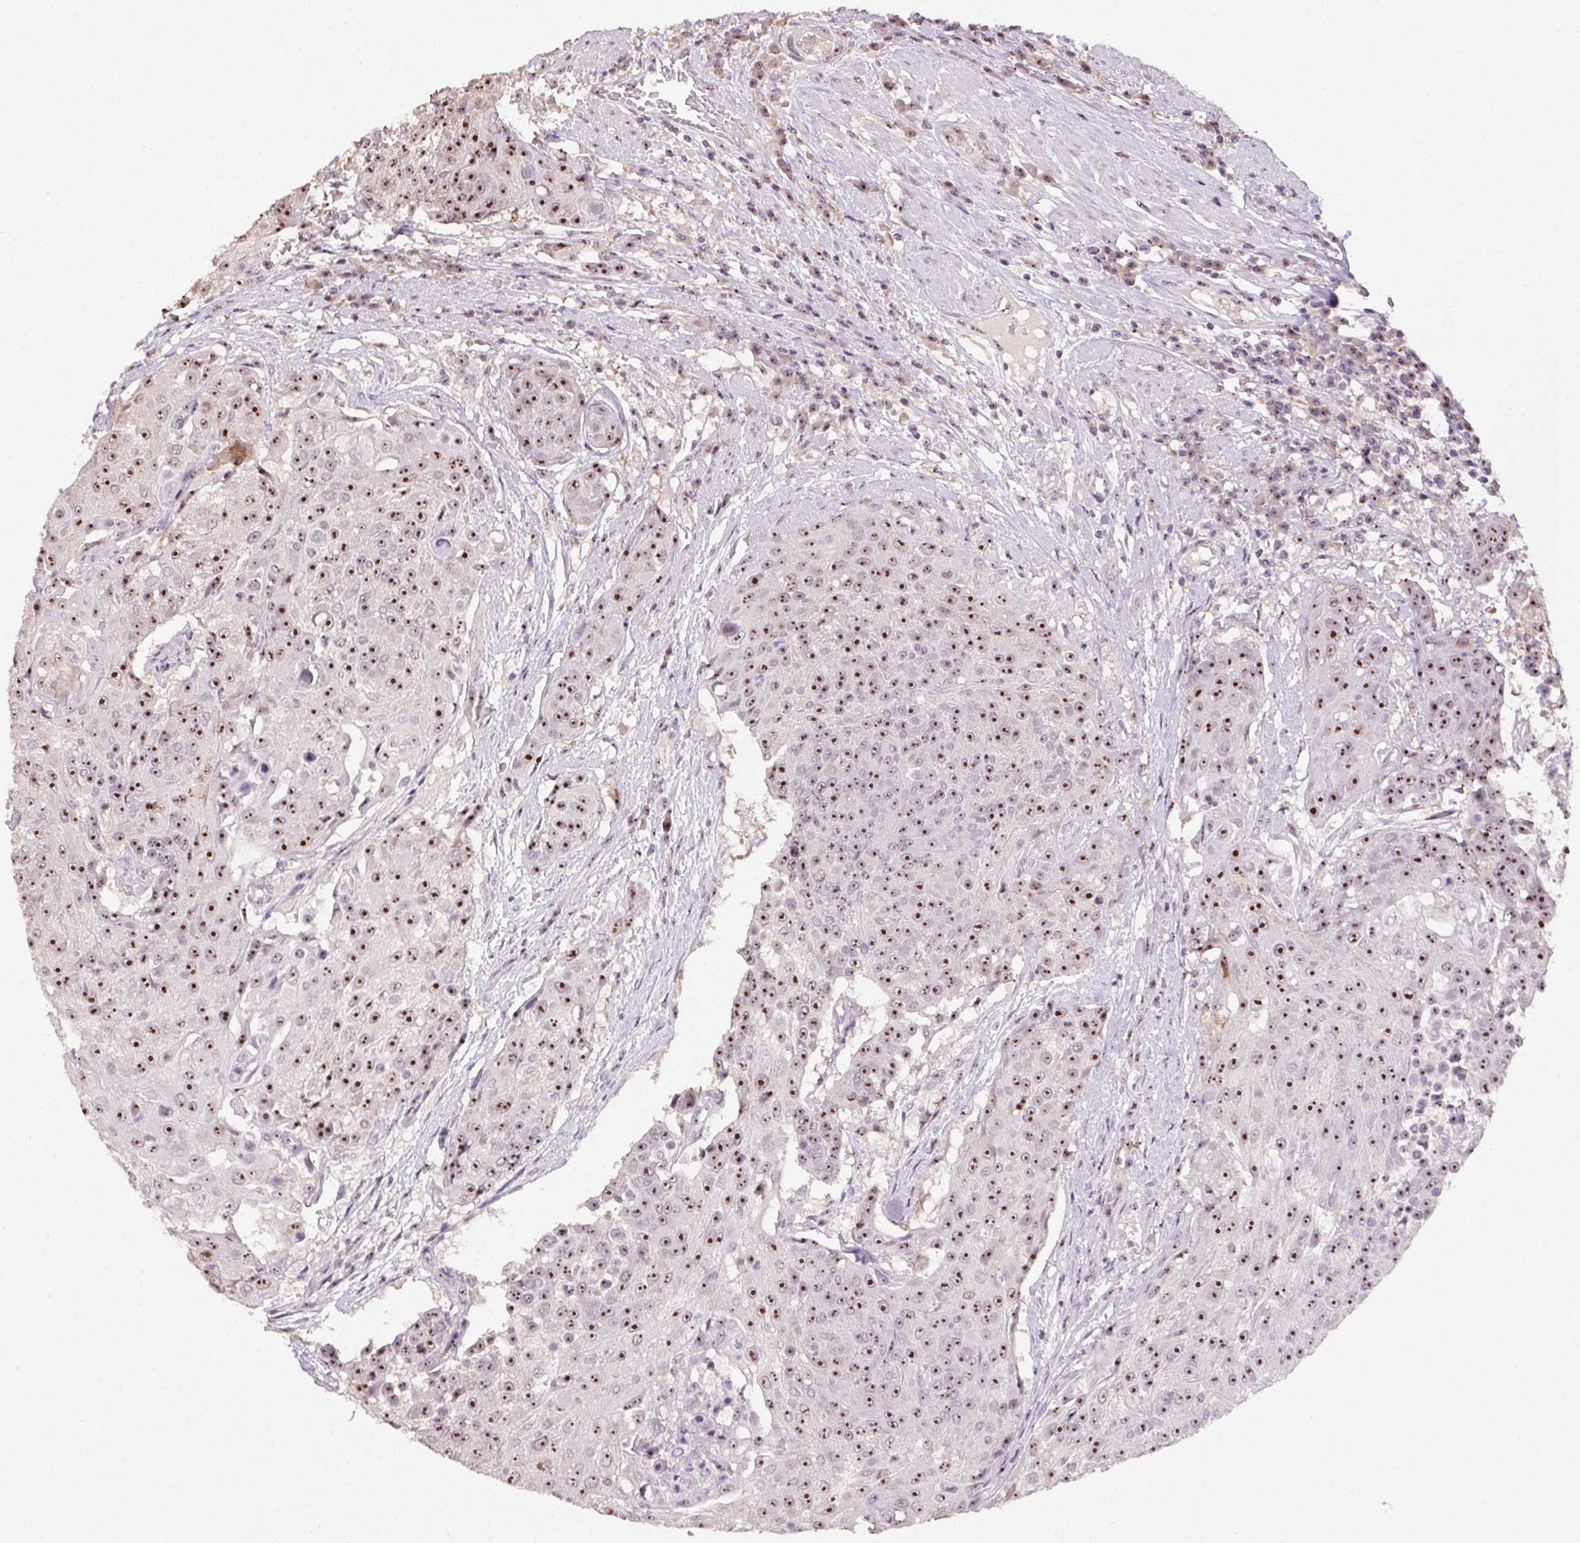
{"staining": {"intensity": "moderate", "quantity": ">75%", "location": "nuclear"}, "tissue": "urothelial cancer", "cell_type": "Tumor cells", "image_type": "cancer", "snomed": [{"axis": "morphology", "description": "Urothelial carcinoma, High grade"}, {"axis": "topography", "description": "Urinary bladder"}], "caption": "Immunohistochemical staining of human high-grade urothelial carcinoma exhibits moderate nuclear protein staining in approximately >75% of tumor cells. The staining was performed using DAB to visualize the protein expression in brown, while the nuclei were stained in blue with hematoxylin (Magnification: 20x).", "gene": "BATF2", "patient": {"sex": "female", "age": 63}}